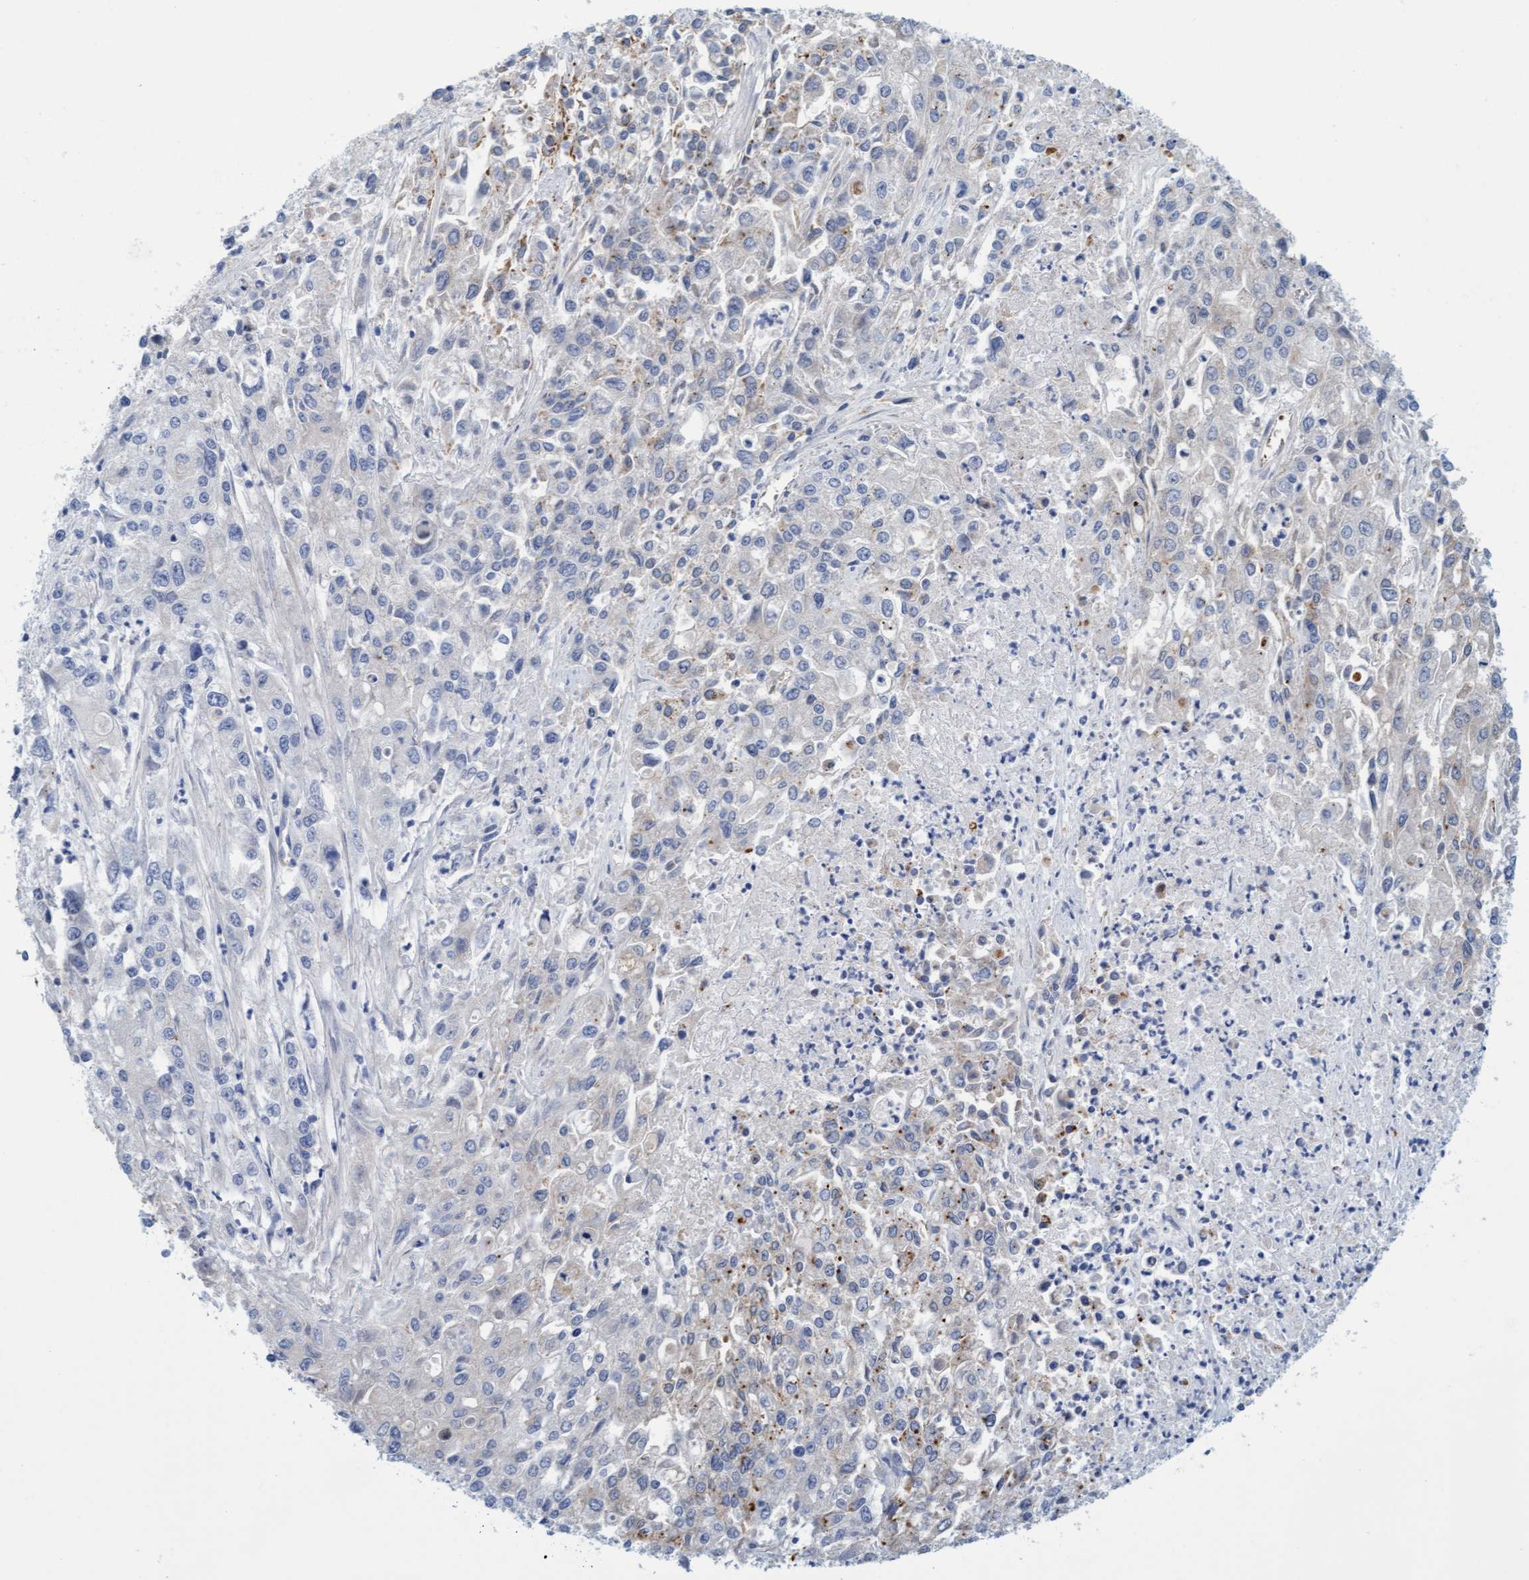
{"staining": {"intensity": "negative", "quantity": "none", "location": "none"}, "tissue": "endometrial cancer", "cell_type": "Tumor cells", "image_type": "cancer", "snomed": [{"axis": "morphology", "description": "Adenocarcinoma, NOS"}, {"axis": "topography", "description": "Endometrium"}], "caption": "Immunohistochemistry photomicrograph of human endometrial cancer stained for a protein (brown), which shows no positivity in tumor cells.", "gene": "SGSH", "patient": {"sex": "female", "age": 49}}